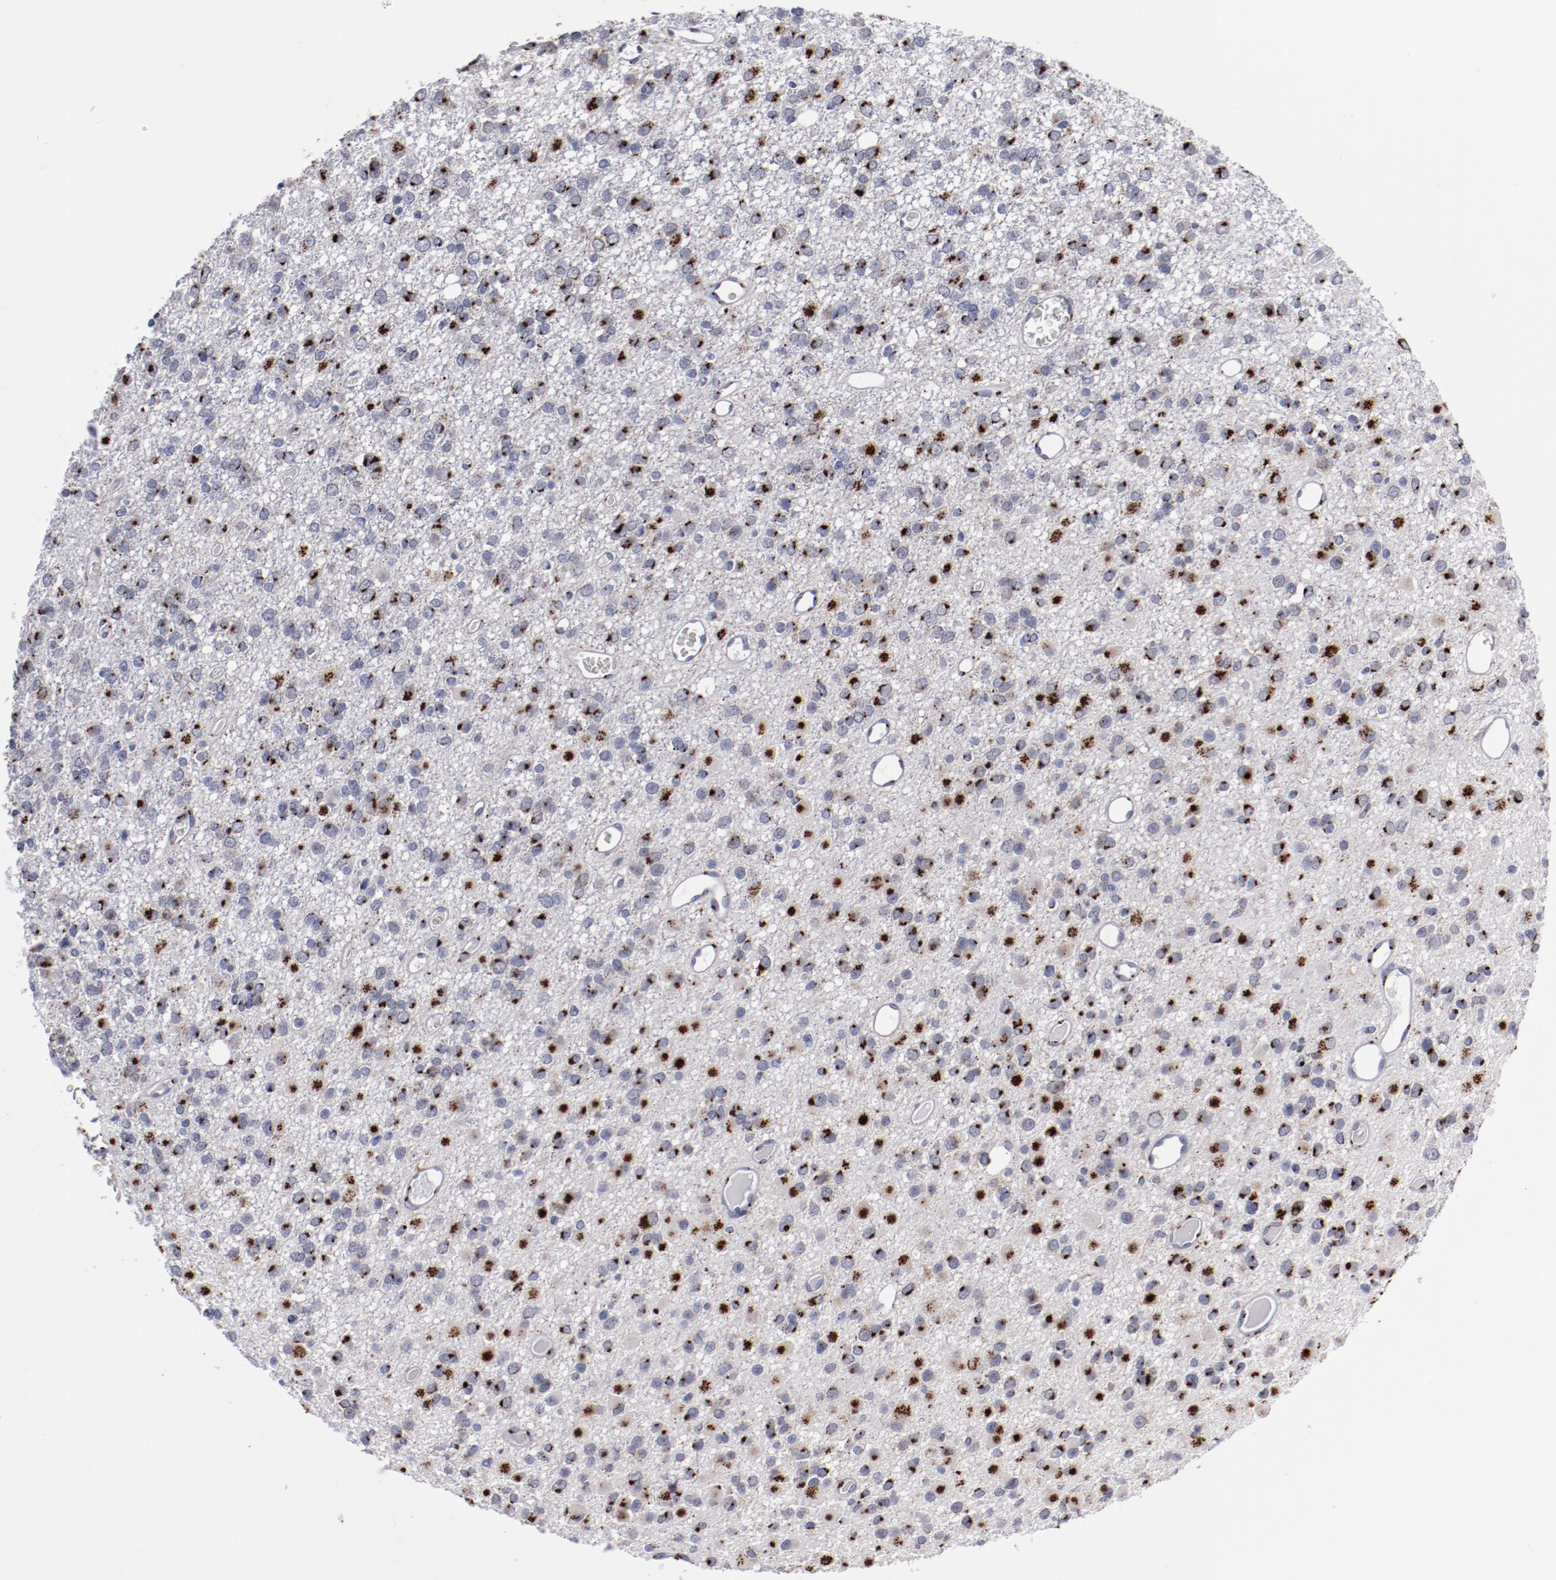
{"staining": {"intensity": "strong", "quantity": "25%-75%", "location": "cytoplasmic/membranous"}, "tissue": "glioma", "cell_type": "Tumor cells", "image_type": "cancer", "snomed": [{"axis": "morphology", "description": "Glioma, malignant, Low grade"}, {"axis": "topography", "description": "Brain"}], "caption": "Immunohistochemistry (IHC) image of human malignant low-grade glioma stained for a protein (brown), which demonstrates high levels of strong cytoplasmic/membranous positivity in about 25%-75% of tumor cells.", "gene": "GOLIM4", "patient": {"sex": "male", "age": 42}}